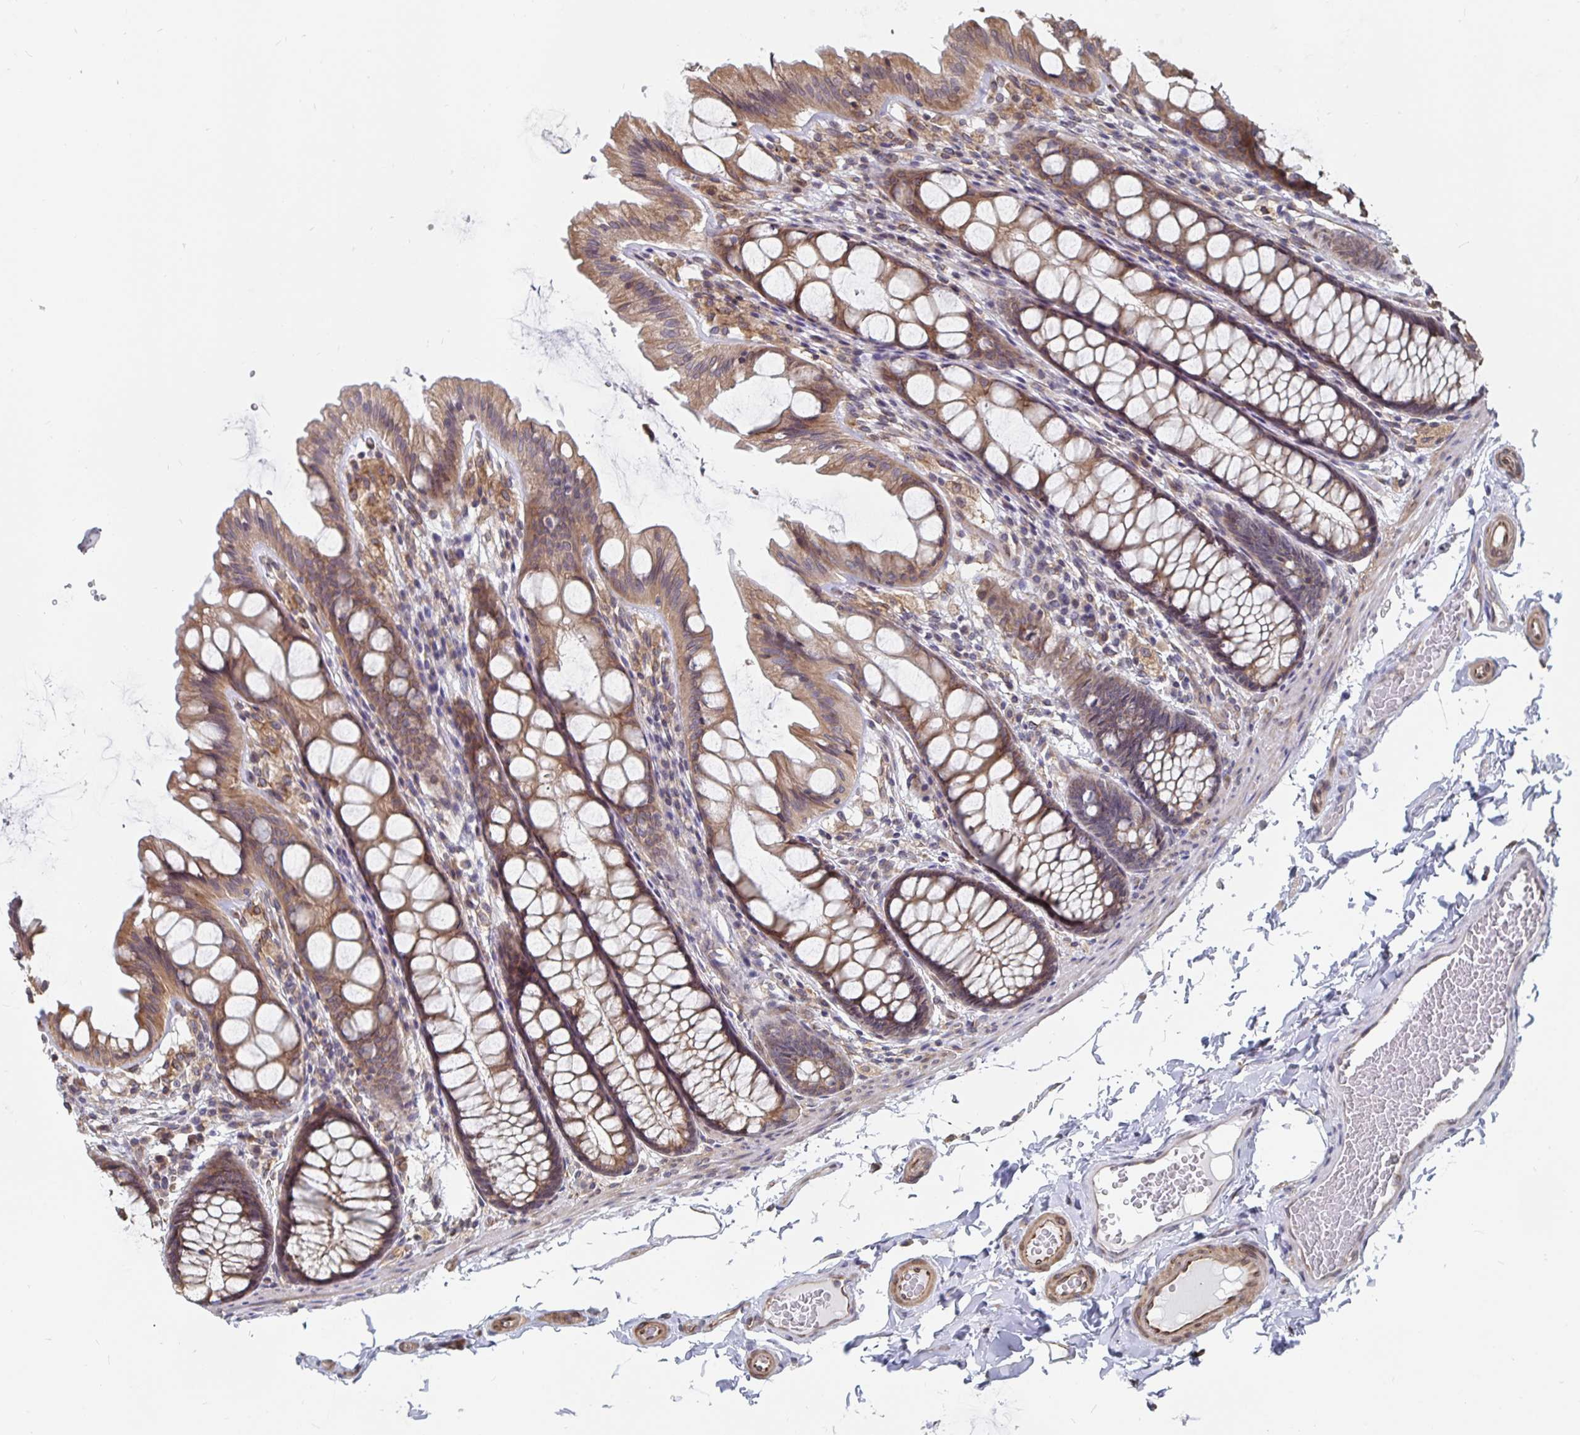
{"staining": {"intensity": "negative", "quantity": "none", "location": "none"}, "tissue": "colon", "cell_type": "Endothelial cells", "image_type": "normal", "snomed": [{"axis": "morphology", "description": "Normal tissue, NOS"}, {"axis": "topography", "description": "Colon"}], "caption": "Human colon stained for a protein using IHC exhibits no expression in endothelial cells.", "gene": "BCAP29", "patient": {"sex": "male", "age": 47}}